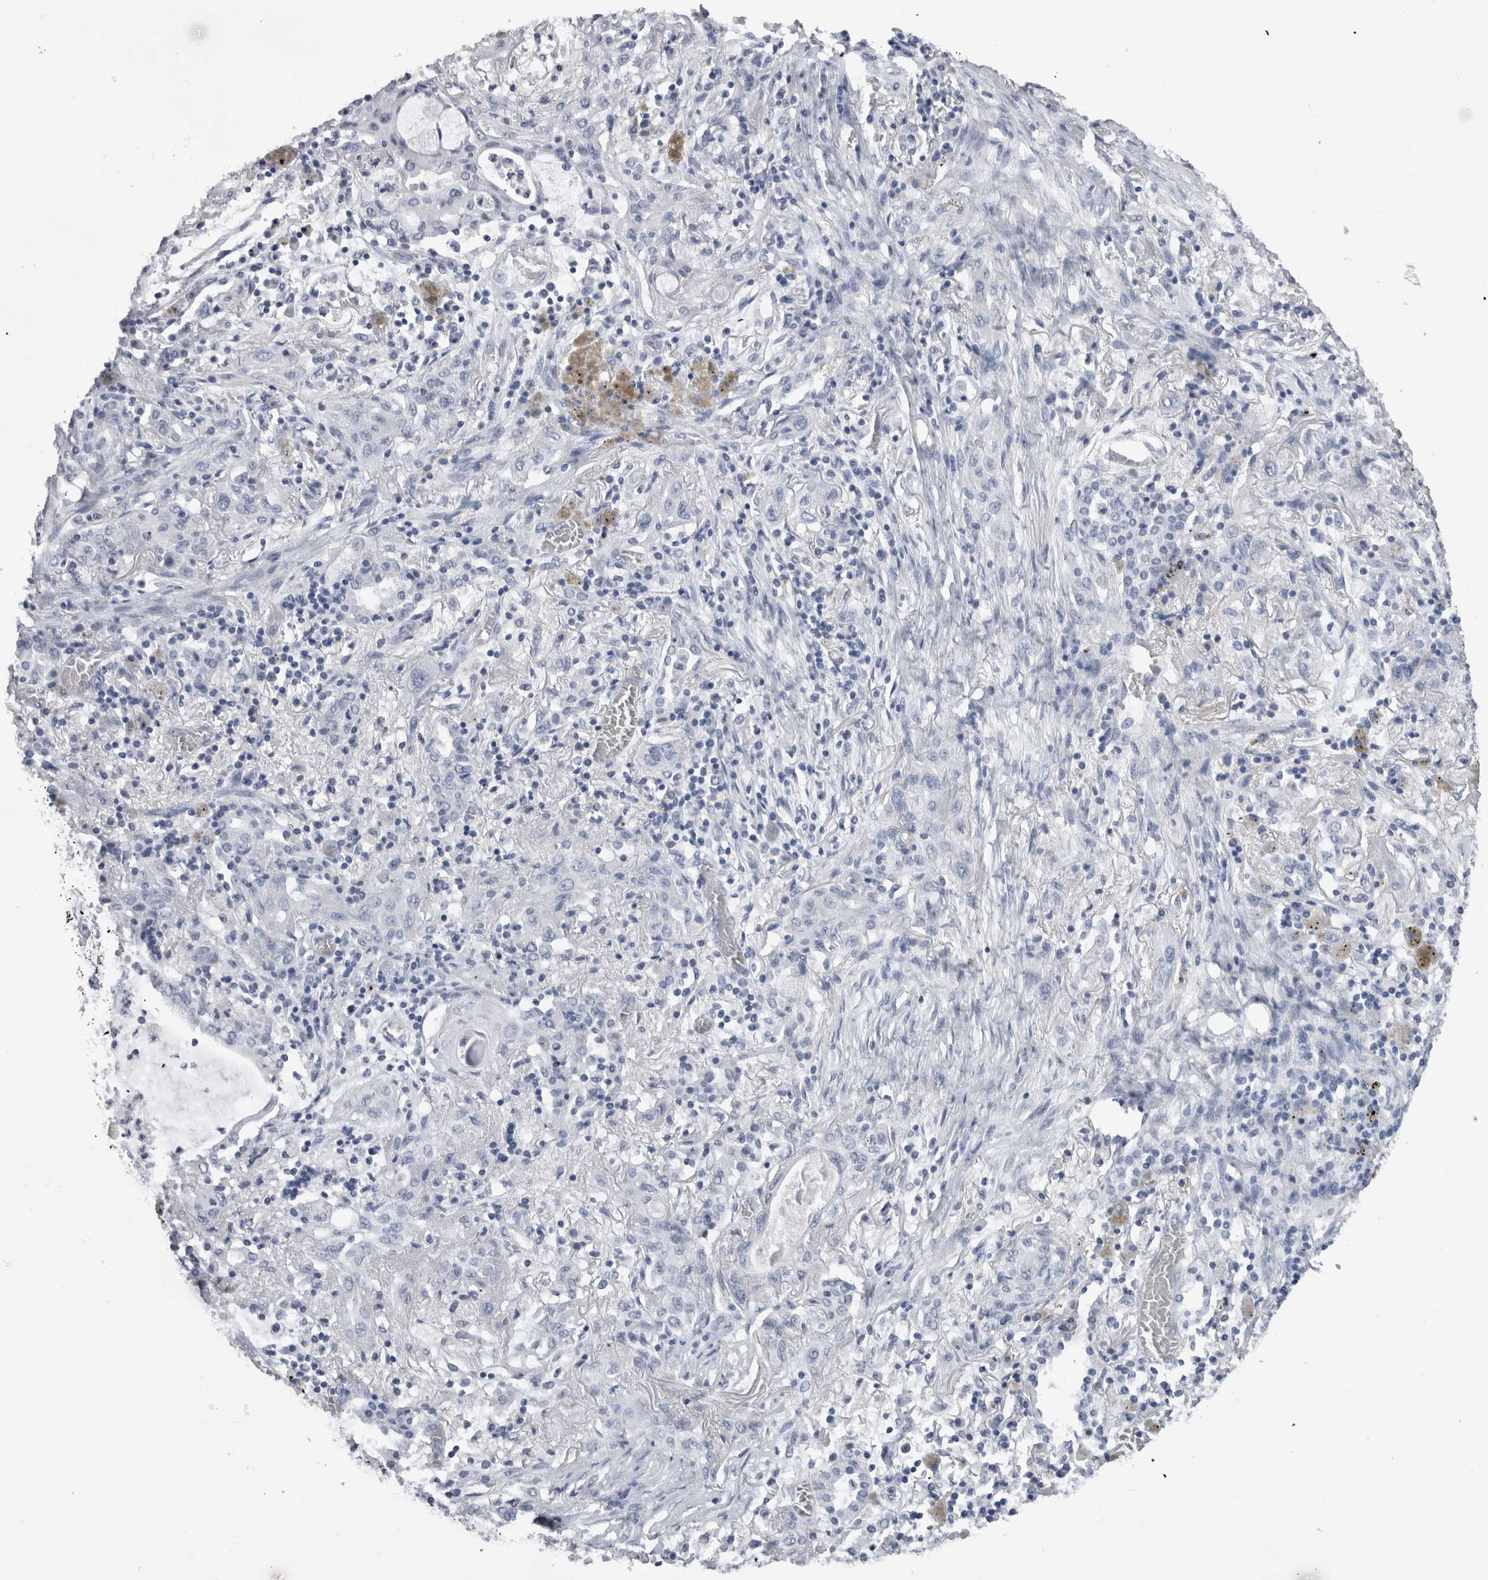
{"staining": {"intensity": "negative", "quantity": "none", "location": "none"}, "tissue": "lung cancer", "cell_type": "Tumor cells", "image_type": "cancer", "snomed": [{"axis": "morphology", "description": "Squamous cell carcinoma, NOS"}, {"axis": "topography", "description": "Lung"}], "caption": "DAB (3,3'-diaminobenzidine) immunohistochemical staining of human lung cancer (squamous cell carcinoma) demonstrates no significant positivity in tumor cells. (Brightfield microscopy of DAB (3,3'-diaminobenzidine) immunohistochemistry at high magnification).", "gene": "PTH", "patient": {"sex": "female", "age": 47}}